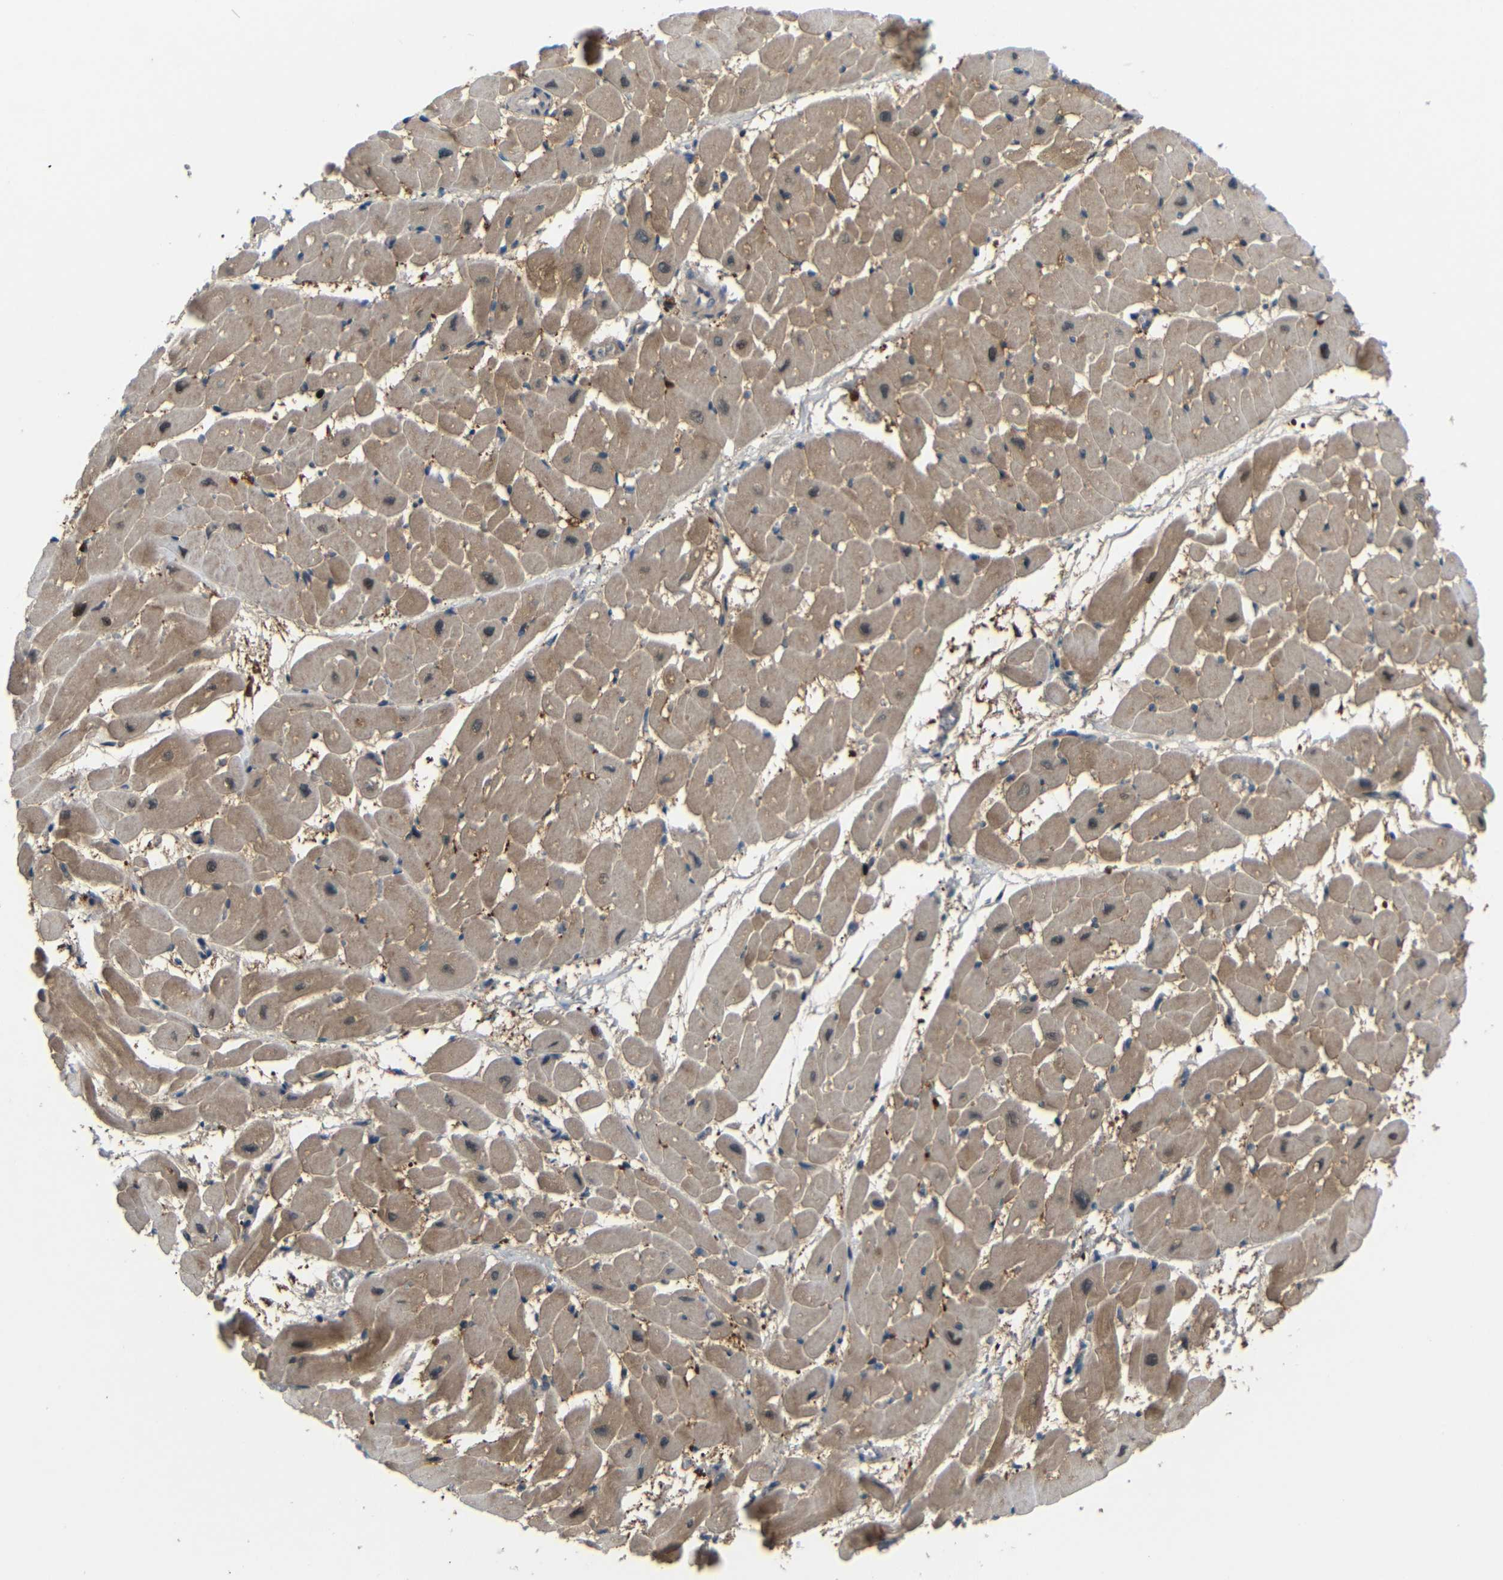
{"staining": {"intensity": "moderate", "quantity": ">75%", "location": "cytoplasmic/membranous"}, "tissue": "heart muscle", "cell_type": "Cardiomyocytes", "image_type": "normal", "snomed": [{"axis": "morphology", "description": "Normal tissue, NOS"}, {"axis": "topography", "description": "Heart"}], "caption": "Immunohistochemistry (IHC) histopathology image of benign heart muscle: heart muscle stained using IHC displays medium levels of moderate protein expression localized specifically in the cytoplasmic/membranous of cardiomyocytes, appearing as a cytoplasmic/membranous brown color.", "gene": "SYDE1", "patient": {"sex": "male", "age": 45}}